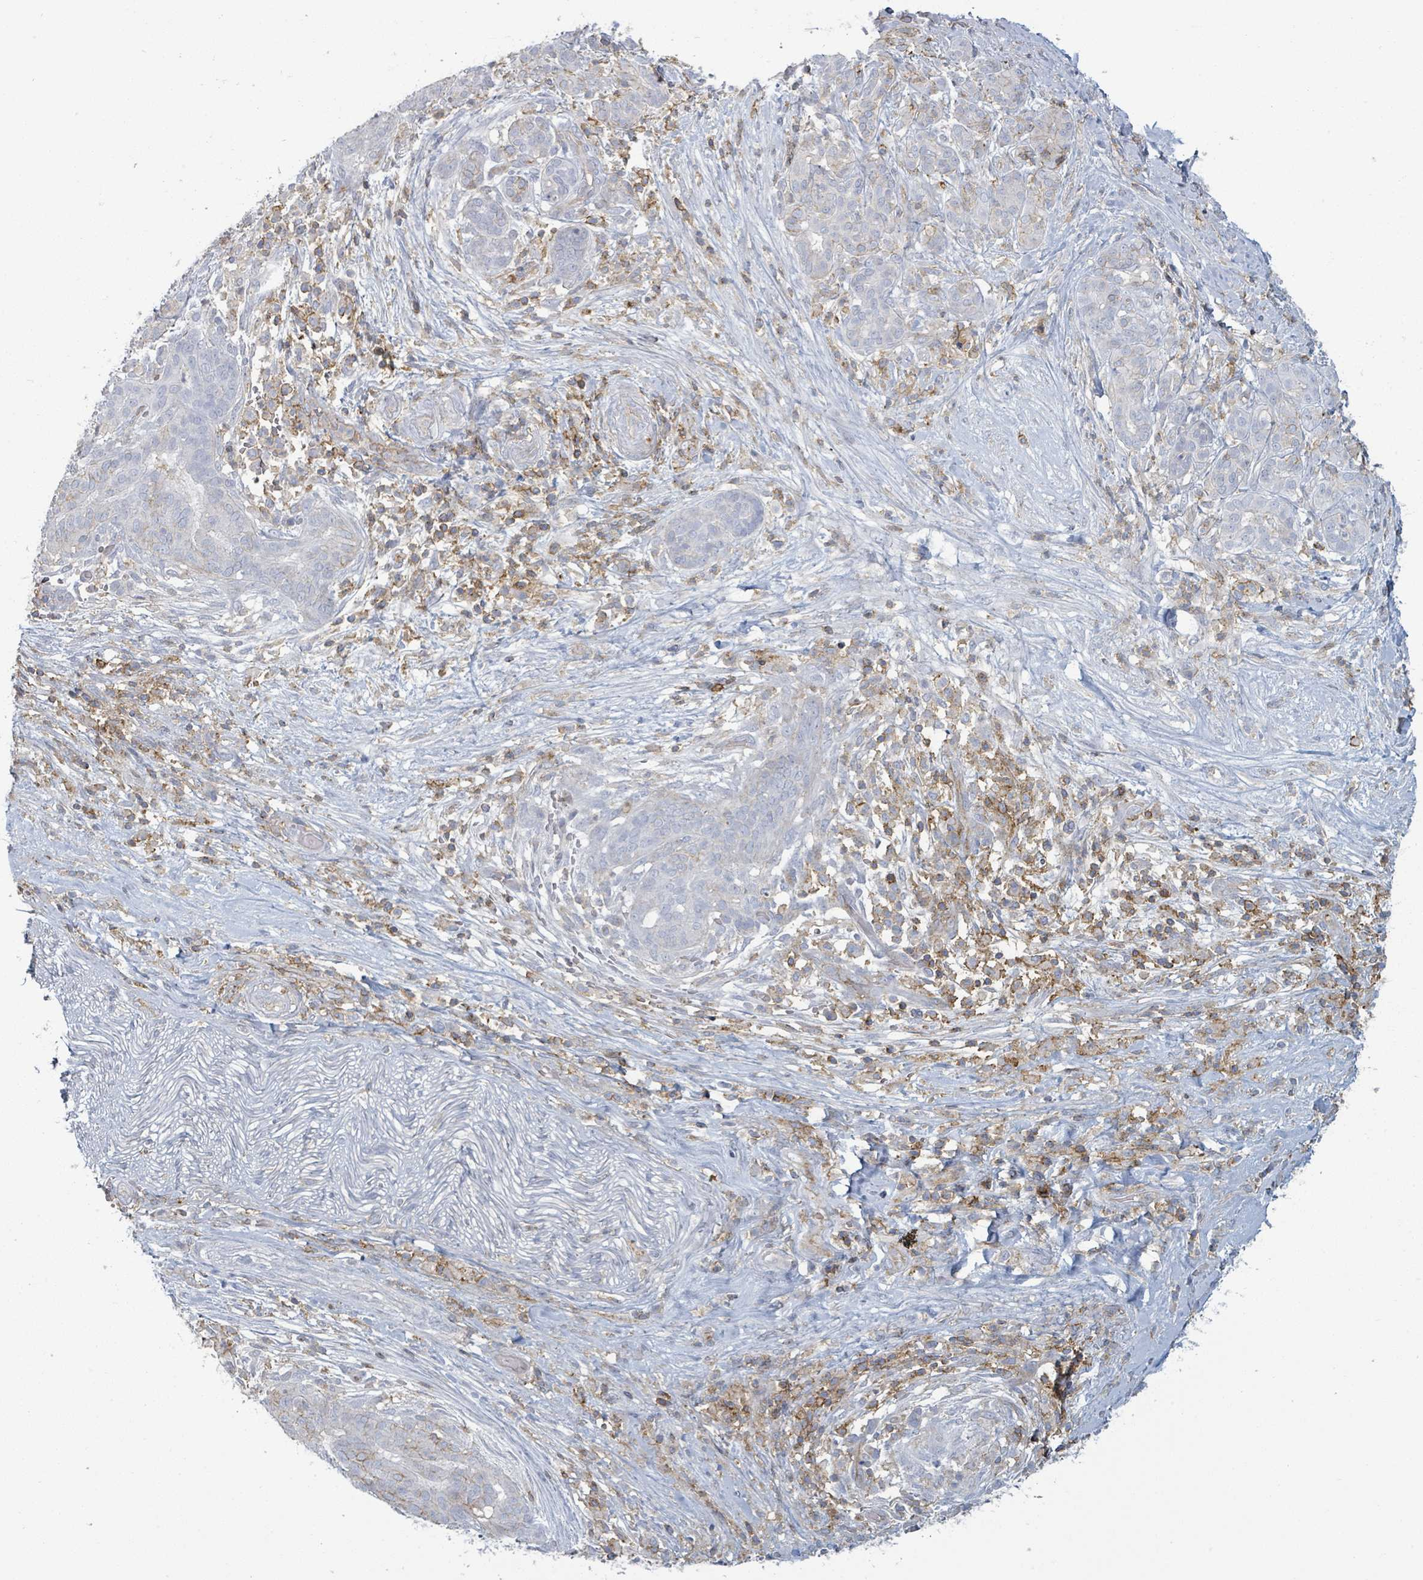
{"staining": {"intensity": "moderate", "quantity": "<25%", "location": "cytoplasmic/membranous"}, "tissue": "pancreatic cancer", "cell_type": "Tumor cells", "image_type": "cancer", "snomed": [{"axis": "morphology", "description": "Adenocarcinoma, NOS"}, {"axis": "topography", "description": "Pancreas"}], "caption": "Human pancreatic cancer stained with a brown dye displays moderate cytoplasmic/membranous positive staining in approximately <25% of tumor cells.", "gene": "TNFRSF14", "patient": {"sex": "male", "age": 44}}